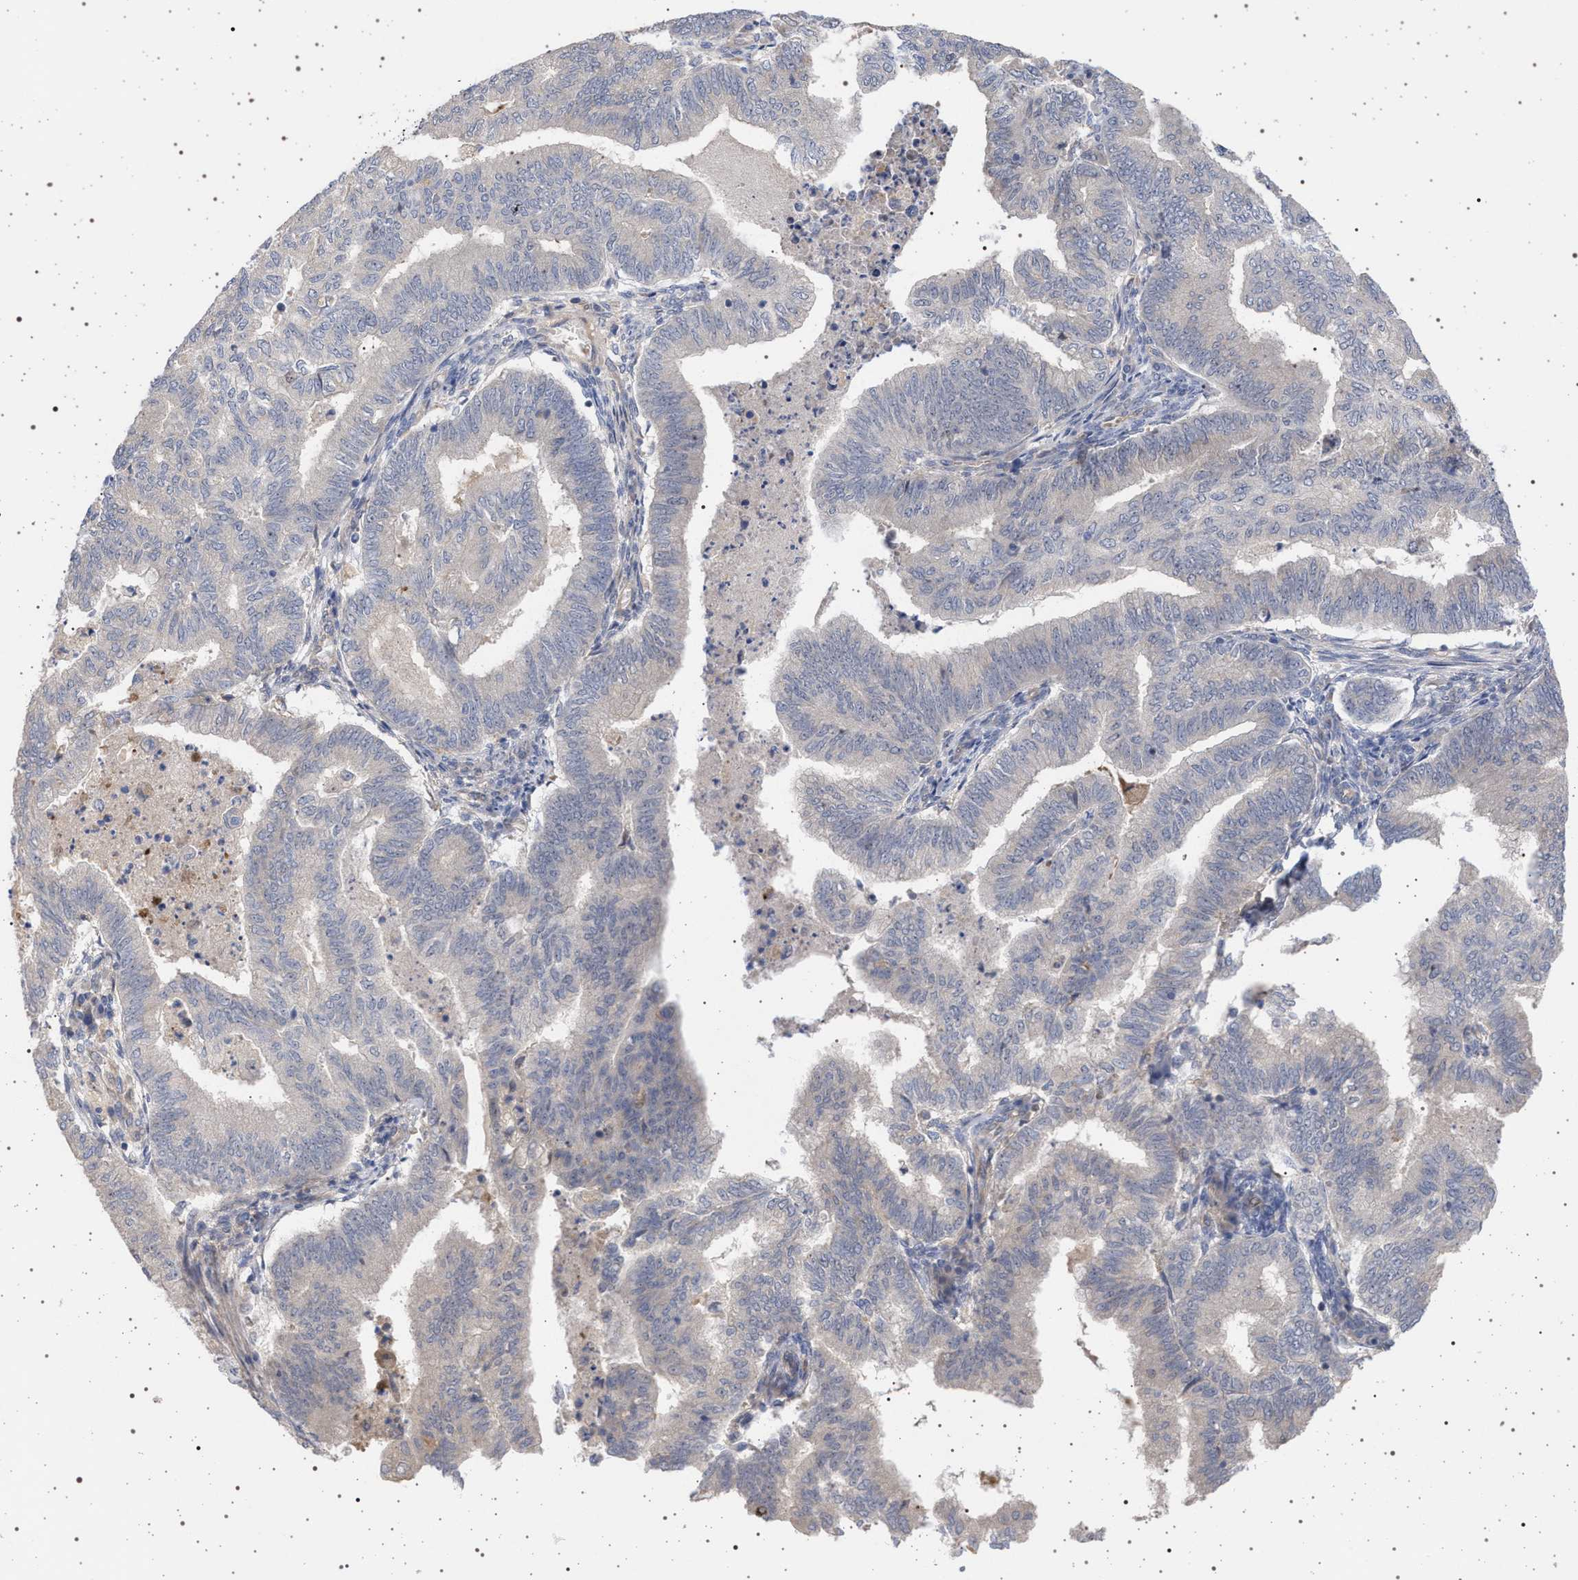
{"staining": {"intensity": "negative", "quantity": "none", "location": "none"}, "tissue": "endometrial cancer", "cell_type": "Tumor cells", "image_type": "cancer", "snomed": [{"axis": "morphology", "description": "Polyp, NOS"}, {"axis": "morphology", "description": "Adenocarcinoma, NOS"}, {"axis": "morphology", "description": "Adenoma, NOS"}, {"axis": "topography", "description": "Endometrium"}], "caption": "This photomicrograph is of endometrial cancer stained with IHC to label a protein in brown with the nuclei are counter-stained blue. There is no positivity in tumor cells.", "gene": "RBM48", "patient": {"sex": "female", "age": 79}}